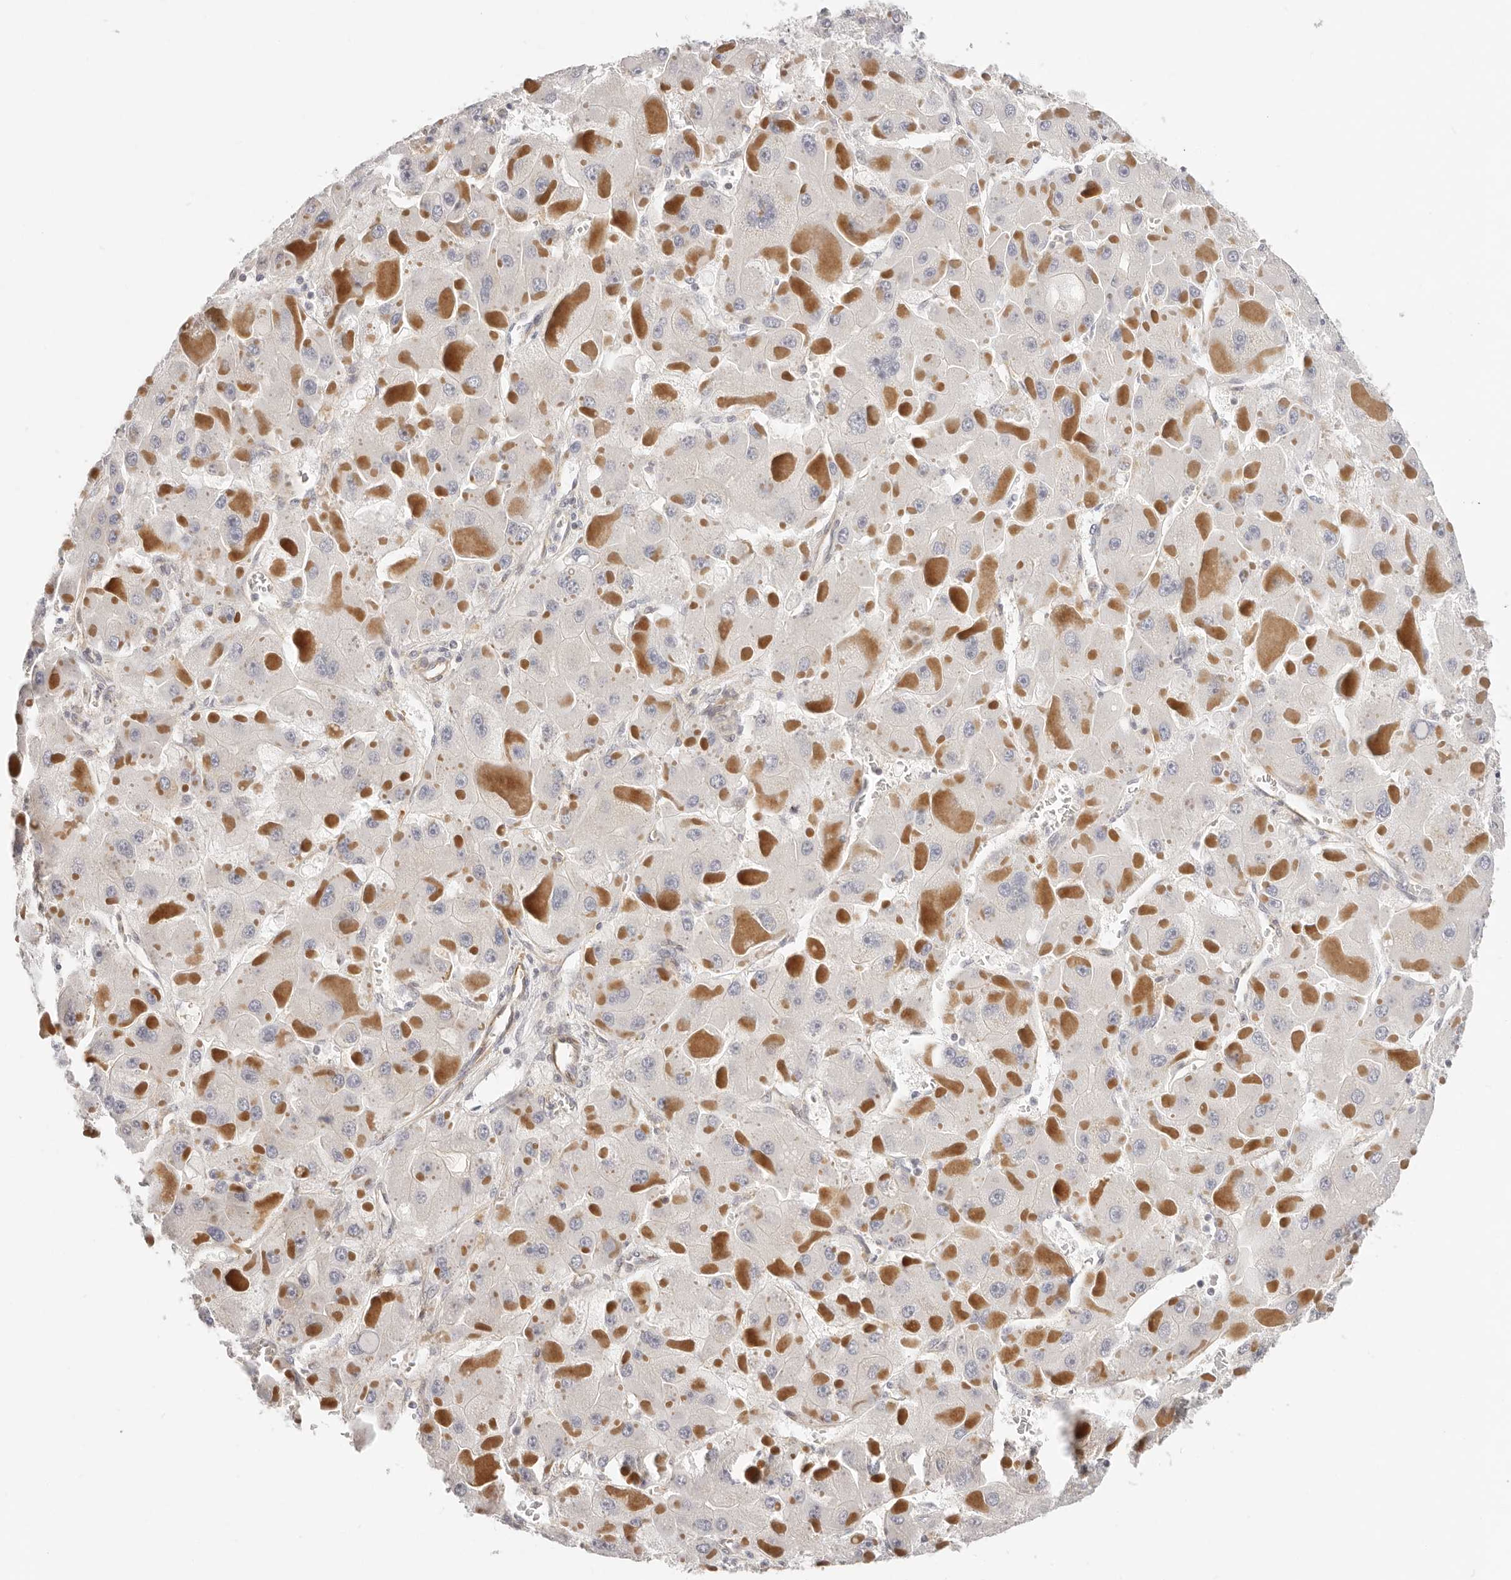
{"staining": {"intensity": "negative", "quantity": "none", "location": "none"}, "tissue": "liver cancer", "cell_type": "Tumor cells", "image_type": "cancer", "snomed": [{"axis": "morphology", "description": "Carcinoma, Hepatocellular, NOS"}, {"axis": "topography", "description": "Liver"}], "caption": "Tumor cells show no significant protein expression in hepatocellular carcinoma (liver). (Immunohistochemistry (ihc), brightfield microscopy, high magnification).", "gene": "DTNBP1", "patient": {"sex": "female", "age": 73}}